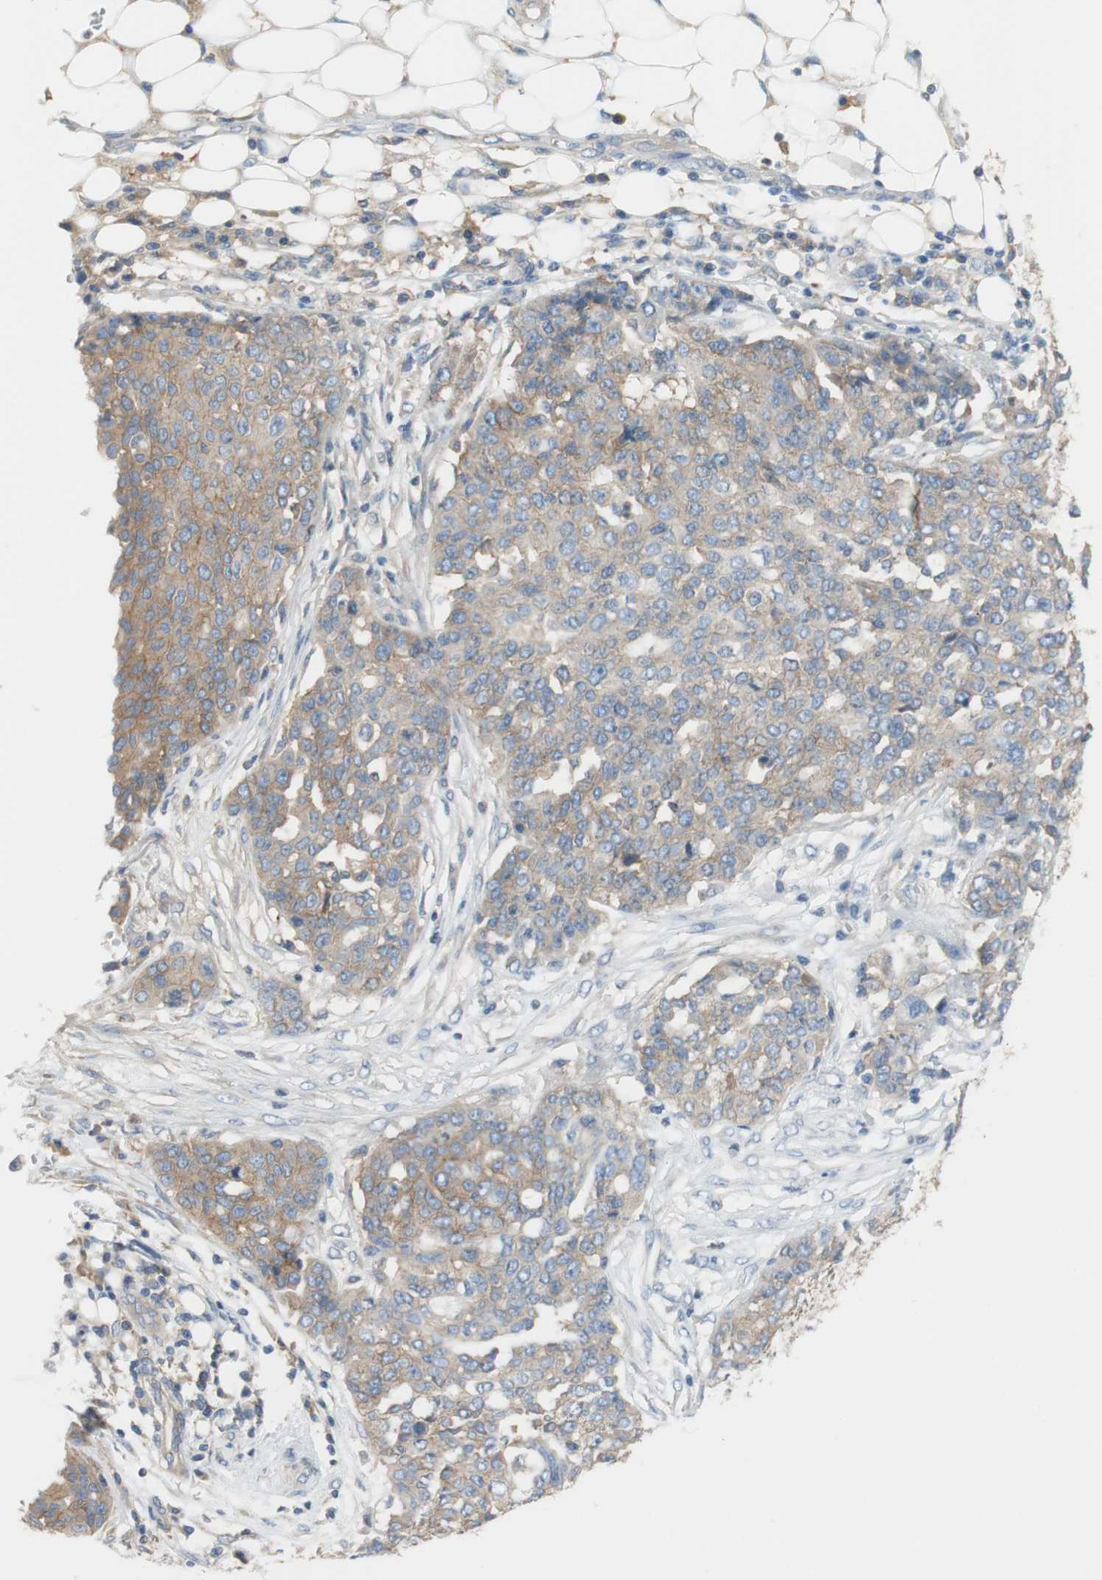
{"staining": {"intensity": "weak", "quantity": "25%-75%", "location": "cytoplasmic/membranous"}, "tissue": "ovarian cancer", "cell_type": "Tumor cells", "image_type": "cancer", "snomed": [{"axis": "morphology", "description": "Cystadenocarcinoma, serous, NOS"}, {"axis": "topography", "description": "Soft tissue"}, {"axis": "topography", "description": "Ovary"}], "caption": "DAB immunohistochemical staining of ovarian cancer (serous cystadenocarcinoma) shows weak cytoplasmic/membranous protein expression in about 25%-75% of tumor cells.", "gene": "ATP2B1", "patient": {"sex": "female", "age": 57}}